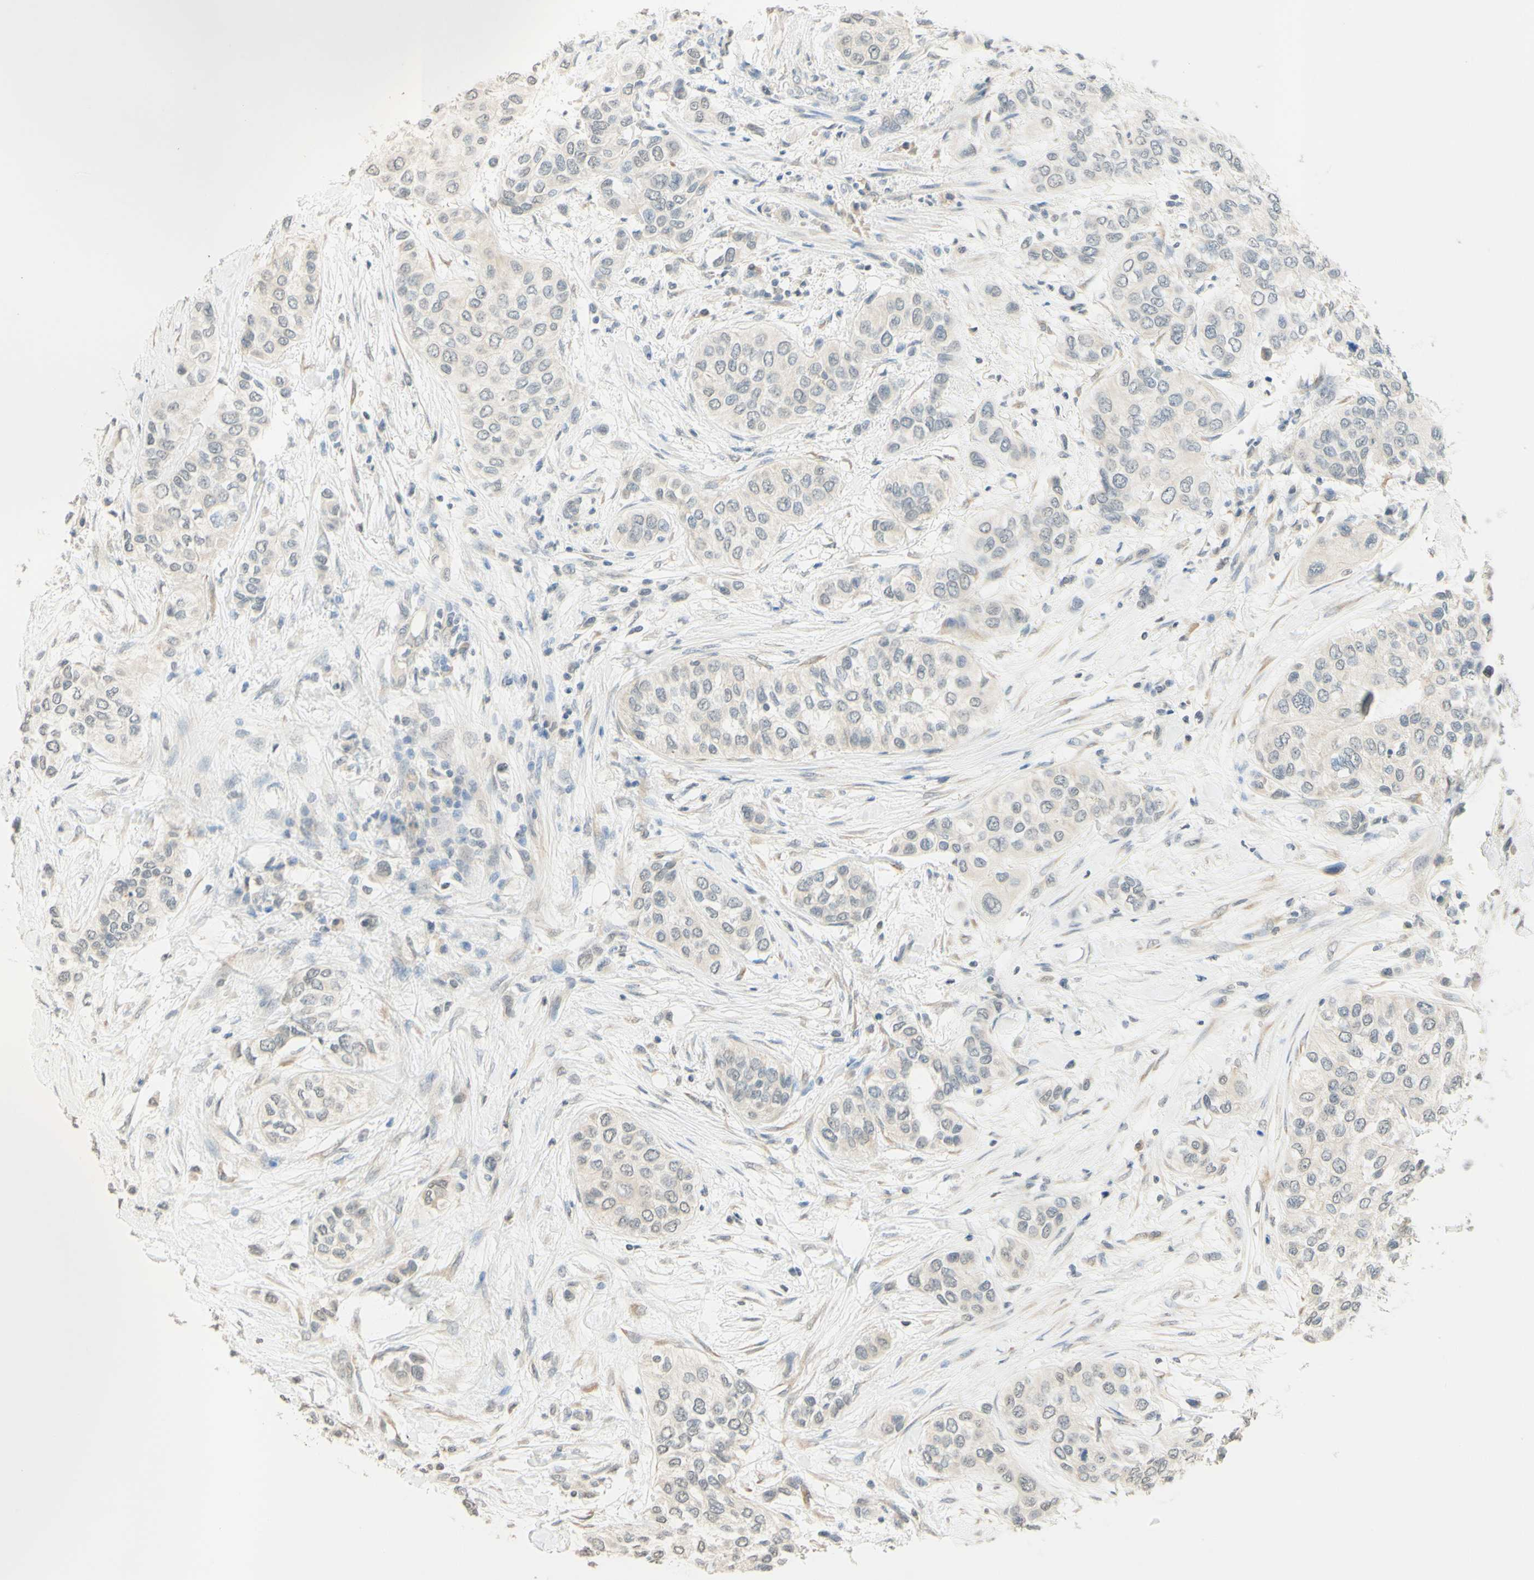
{"staining": {"intensity": "weak", "quantity": "25%-75%", "location": "cytoplasmic/membranous"}, "tissue": "urothelial cancer", "cell_type": "Tumor cells", "image_type": "cancer", "snomed": [{"axis": "morphology", "description": "Urothelial carcinoma, High grade"}, {"axis": "topography", "description": "Urinary bladder"}], "caption": "Human urothelial carcinoma (high-grade) stained with a brown dye demonstrates weak cytoplasmic/membranous positive staining in about 25%-75% of tumor cells.", "gene": "MAG", "patient": {"sex": "female", "age": 56}}